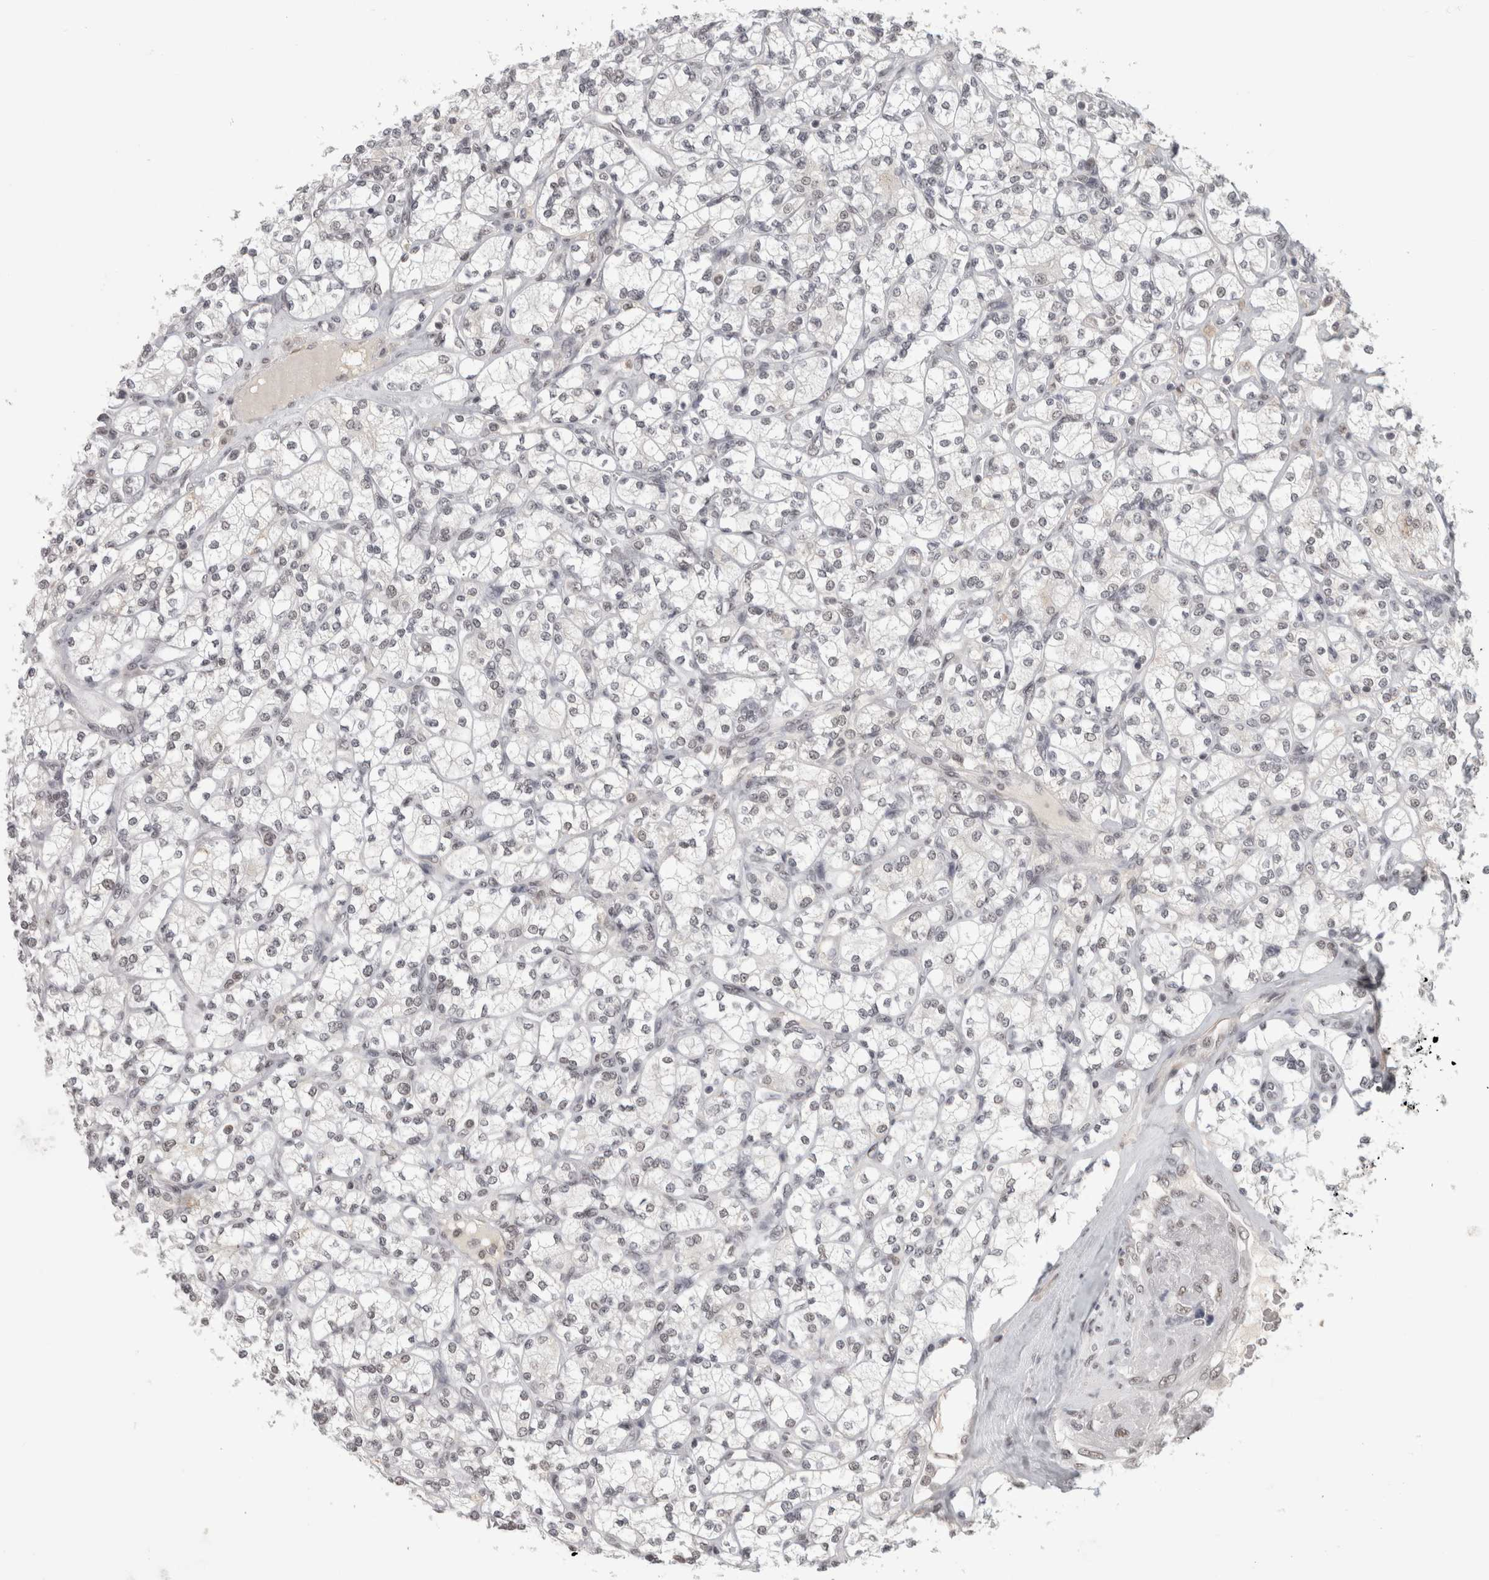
{"staining": {"intensity": "negative", "quantity": "none", "location": "none"}, "tissue": "renal cancer", "cell_type": "Tumor cells", "image_type": "cancer", "snomed": [{"axis": "morphology", "description": "Adenocarcinoma, NOS"}, {"axis": "topography", "description": "Kidney"}], "caption": "High magnification brightfield microscopy of renal cancer stained with DAB (brown) and counterstained with hematoxylin (blue): tumor cells show no significant positivity.", "gene": "ZNF830", "patient": {"sex": "male", "age": 77}}